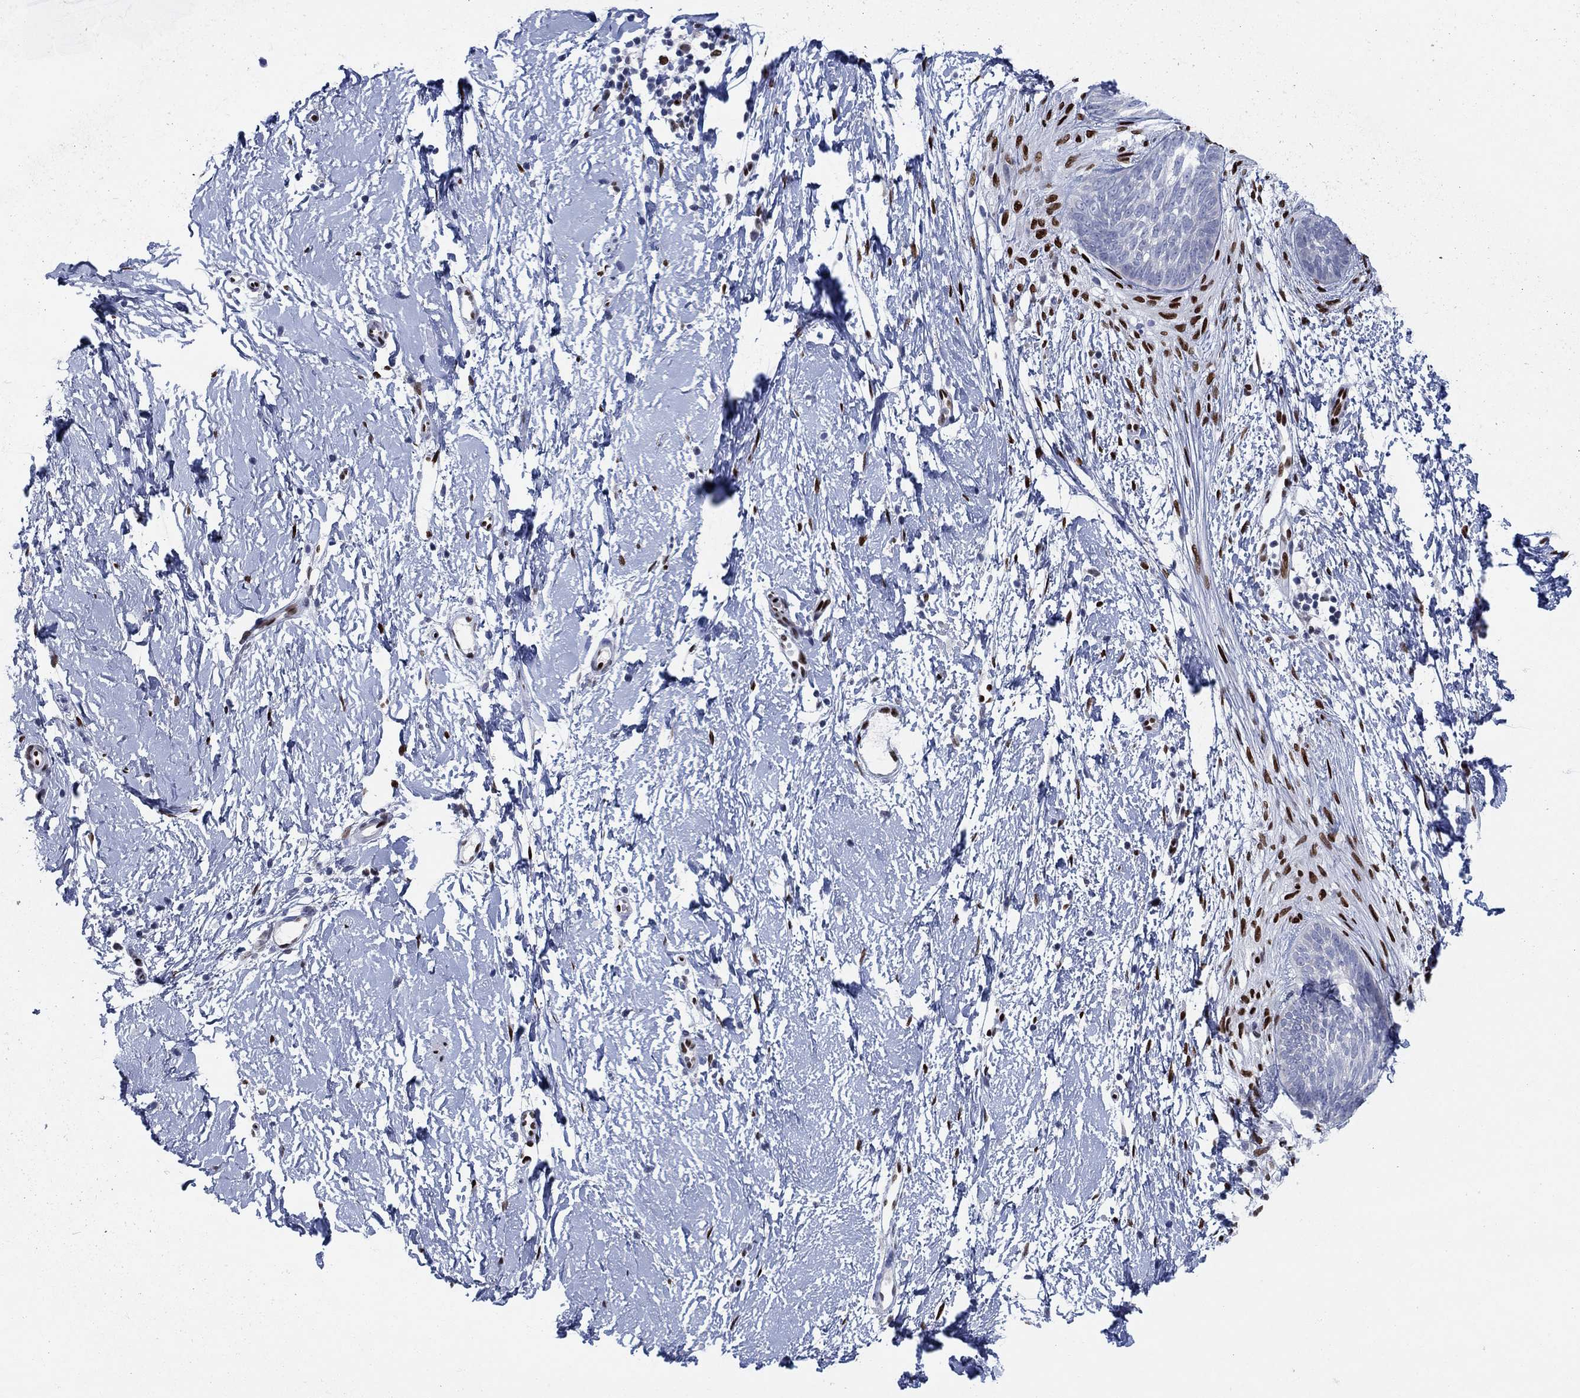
{"staining": {"intensity": "negative", "quantity": "none", "location": "none"}, "tissue": "skin cancer", "cell_type": "Tumor cells", "image_type": "cancer", "snomed": [{"axis": "morphology", "description": "Normal tissue, NOS"}, {"axis": "morphology", "description": "Basal cell carcinoma"}, {"axis": "topography", "description": "Skin"}], "caption": "IHC micrograph of human skin basal cell carcinoma stained for a protein (brown), which exhibits no expression in tumor cells.", "gene": "ZEB1", "patient": {"sex": "male", "age": 84}}